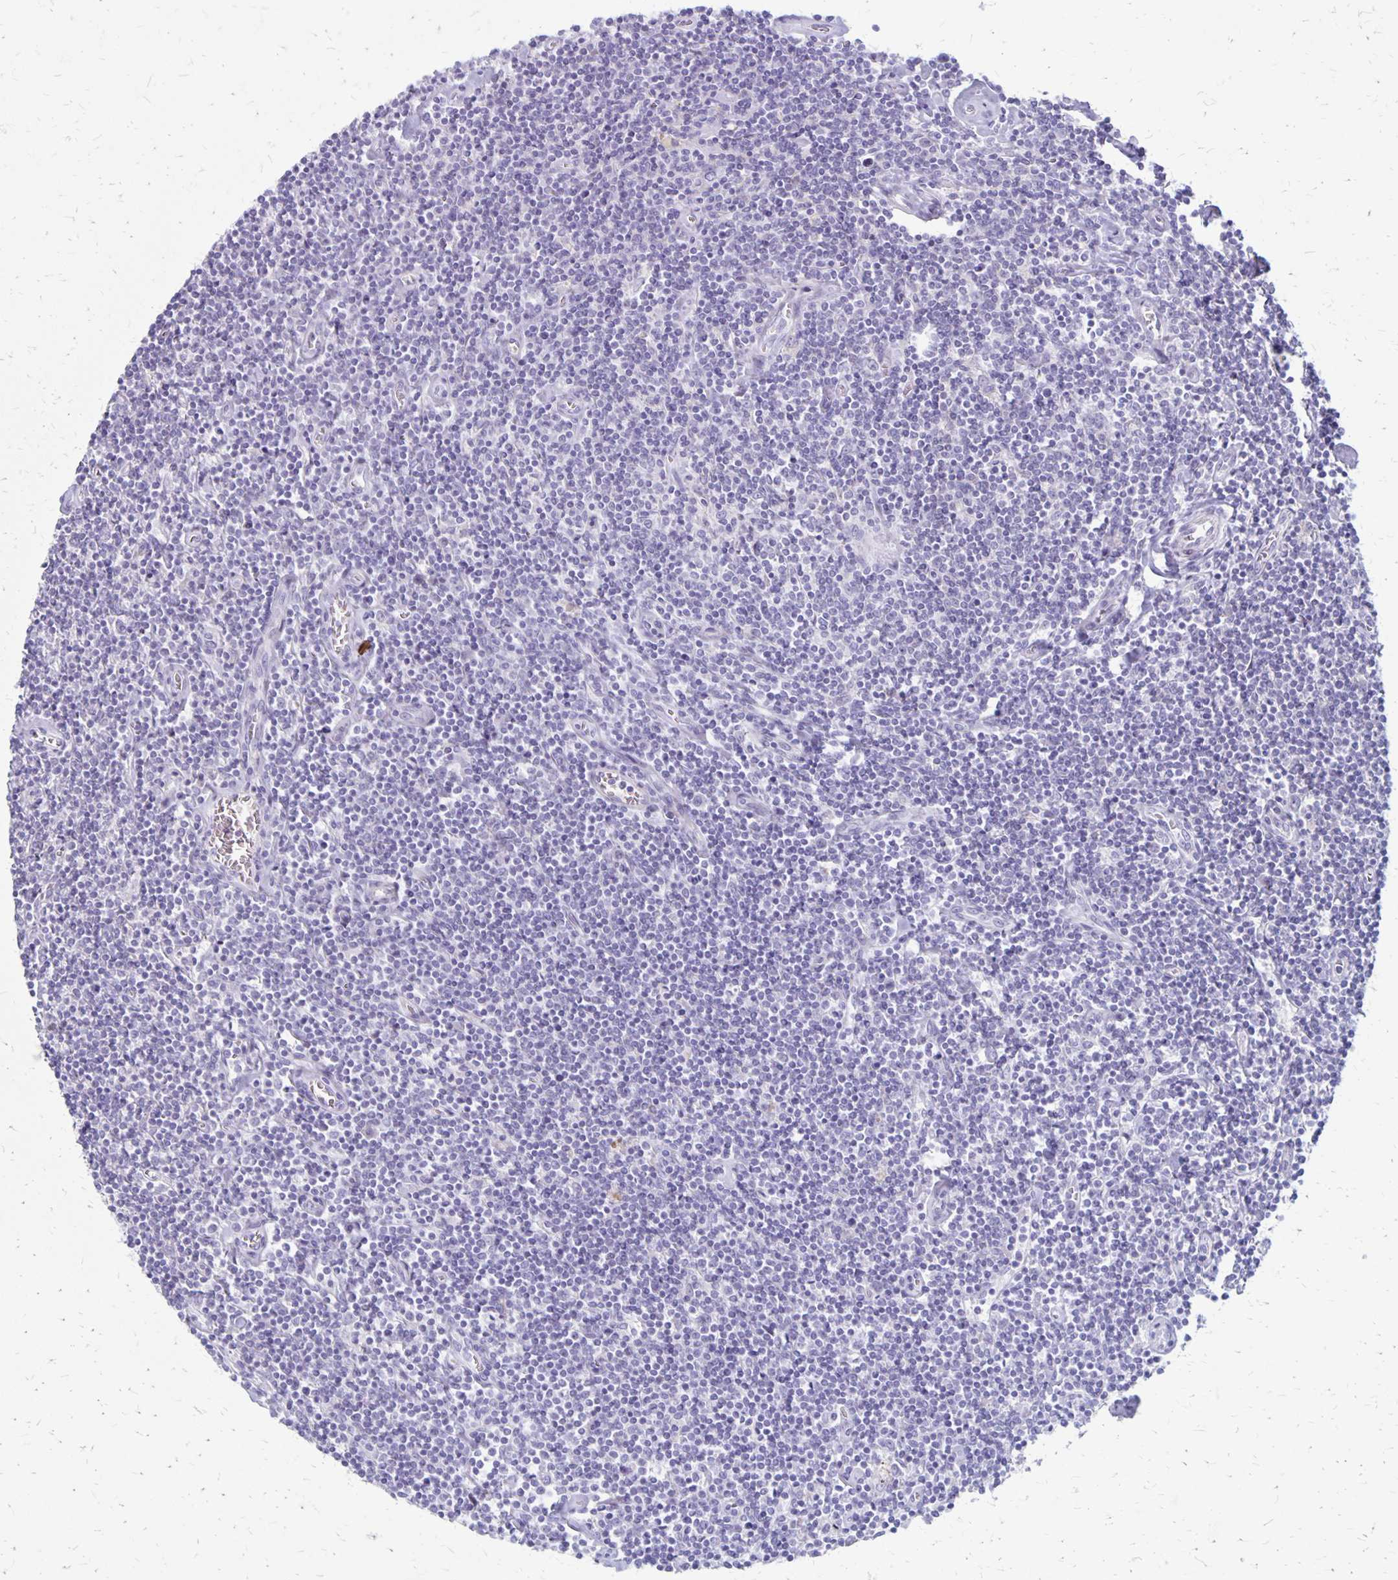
{"staining": {"intensity": "negative", "quantity": "none", "location": "none"}, "tissue": "lymphoma", "cell_type": "Tumor cells", "image_type": "cancer", "snomed": [{"axis": "morphology", "description": "Hodgkin's disease, NOS"}, {"axis": "topography", "description": "Lymph node"}], "caption": "Hodgkin's disease stained for a protein using immunohistochemistry (IHC) exhibits no staining tumor cells.", "gene": "HOMER1", "patient": {"sex": "male", "age": 40}}